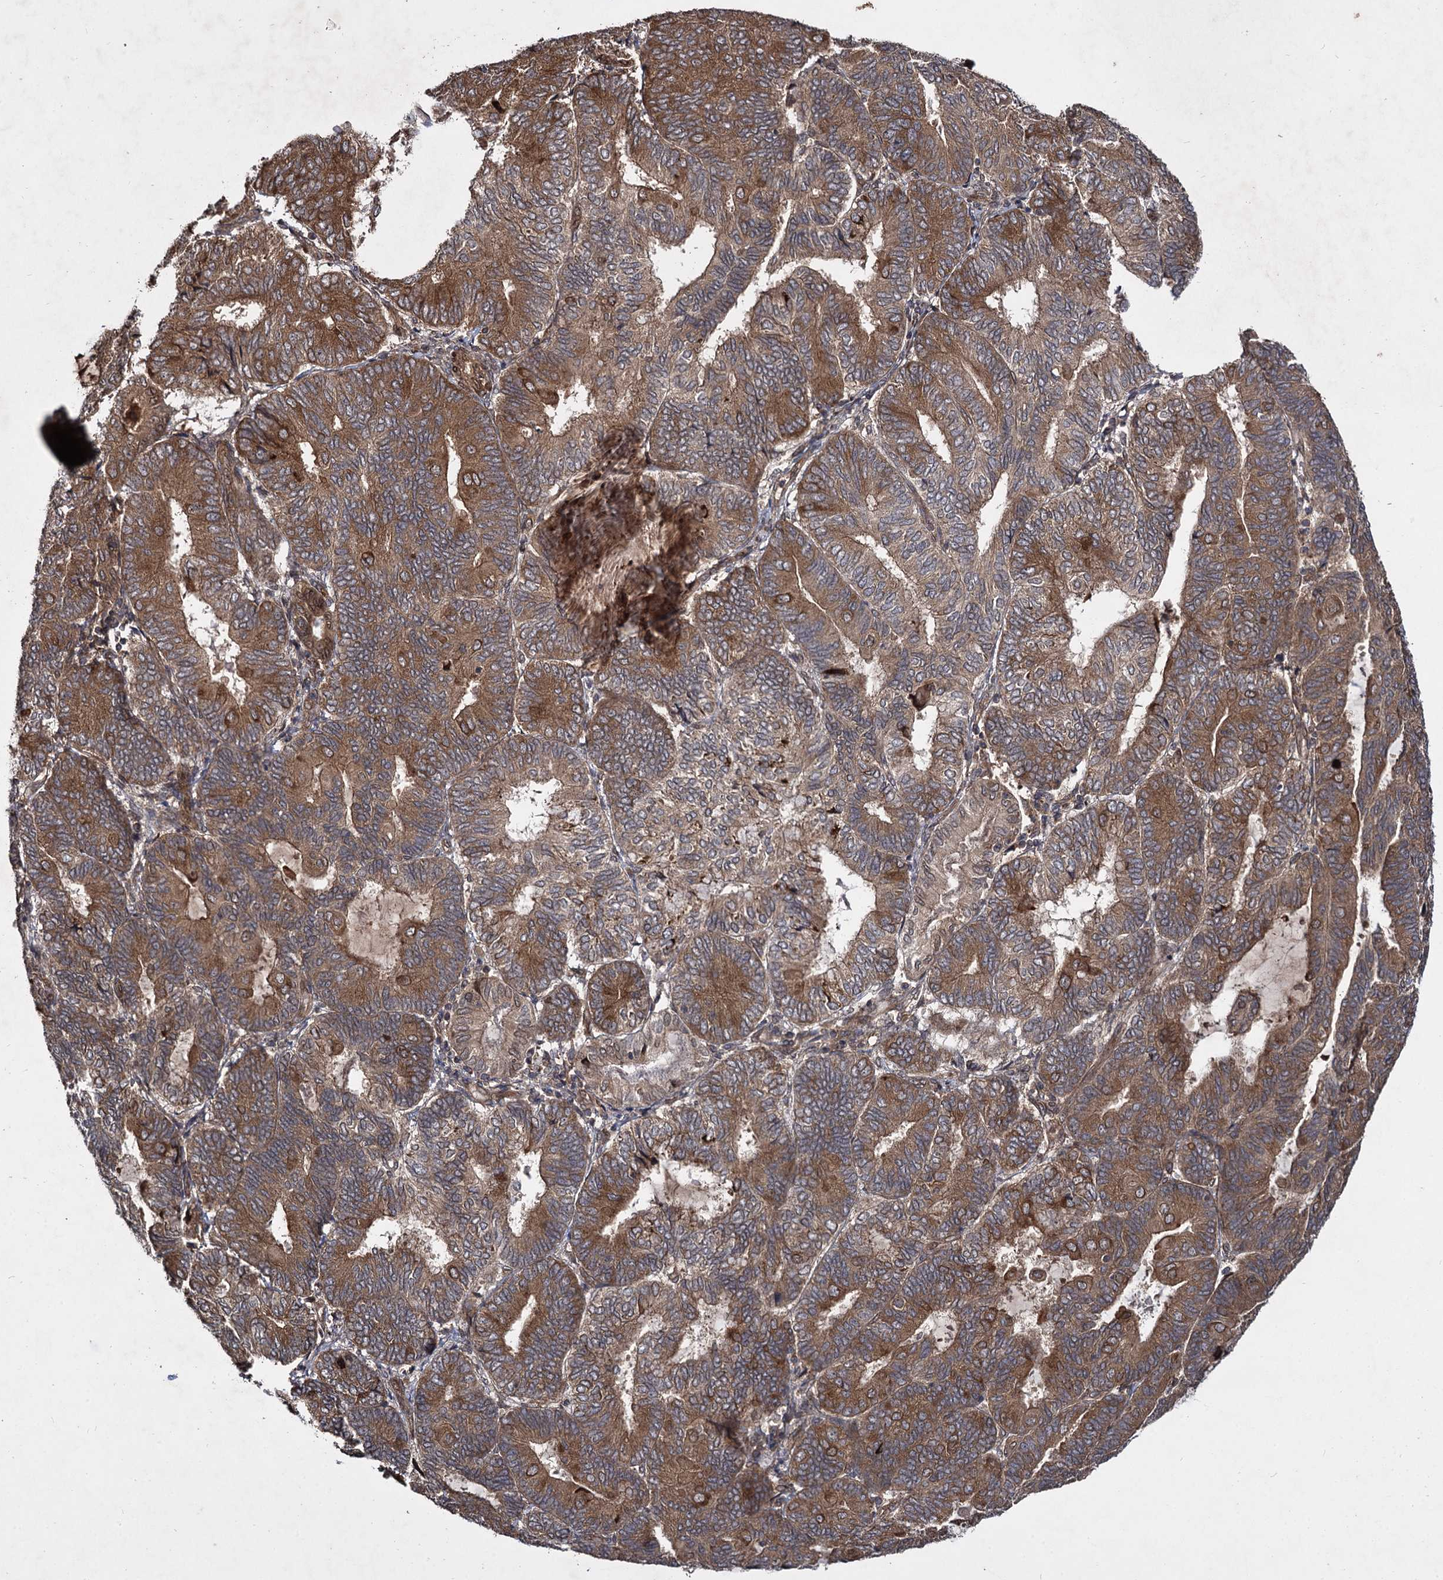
{"staining": {"intensity": "strong", "quantity": ">75%", "location": "cytoplasmic/membranous"}, "tissue": "endometrial cancer", "cell_type": "Tumor cells", "image_type": "cancer", "snomed": [{"axis": "morphology", "description": "Adenocarcinoma, NOS"}, {"axis": "topography", "description": "Endometrium"}], "caption": "The immunohistochemical stain labels strong cytoplasmic/membranous positivity in tumor cells of endometrial adenocarcinoma tissue.", "gene": "DCP1B", "patient": {"sex": "female", "age": 81}}